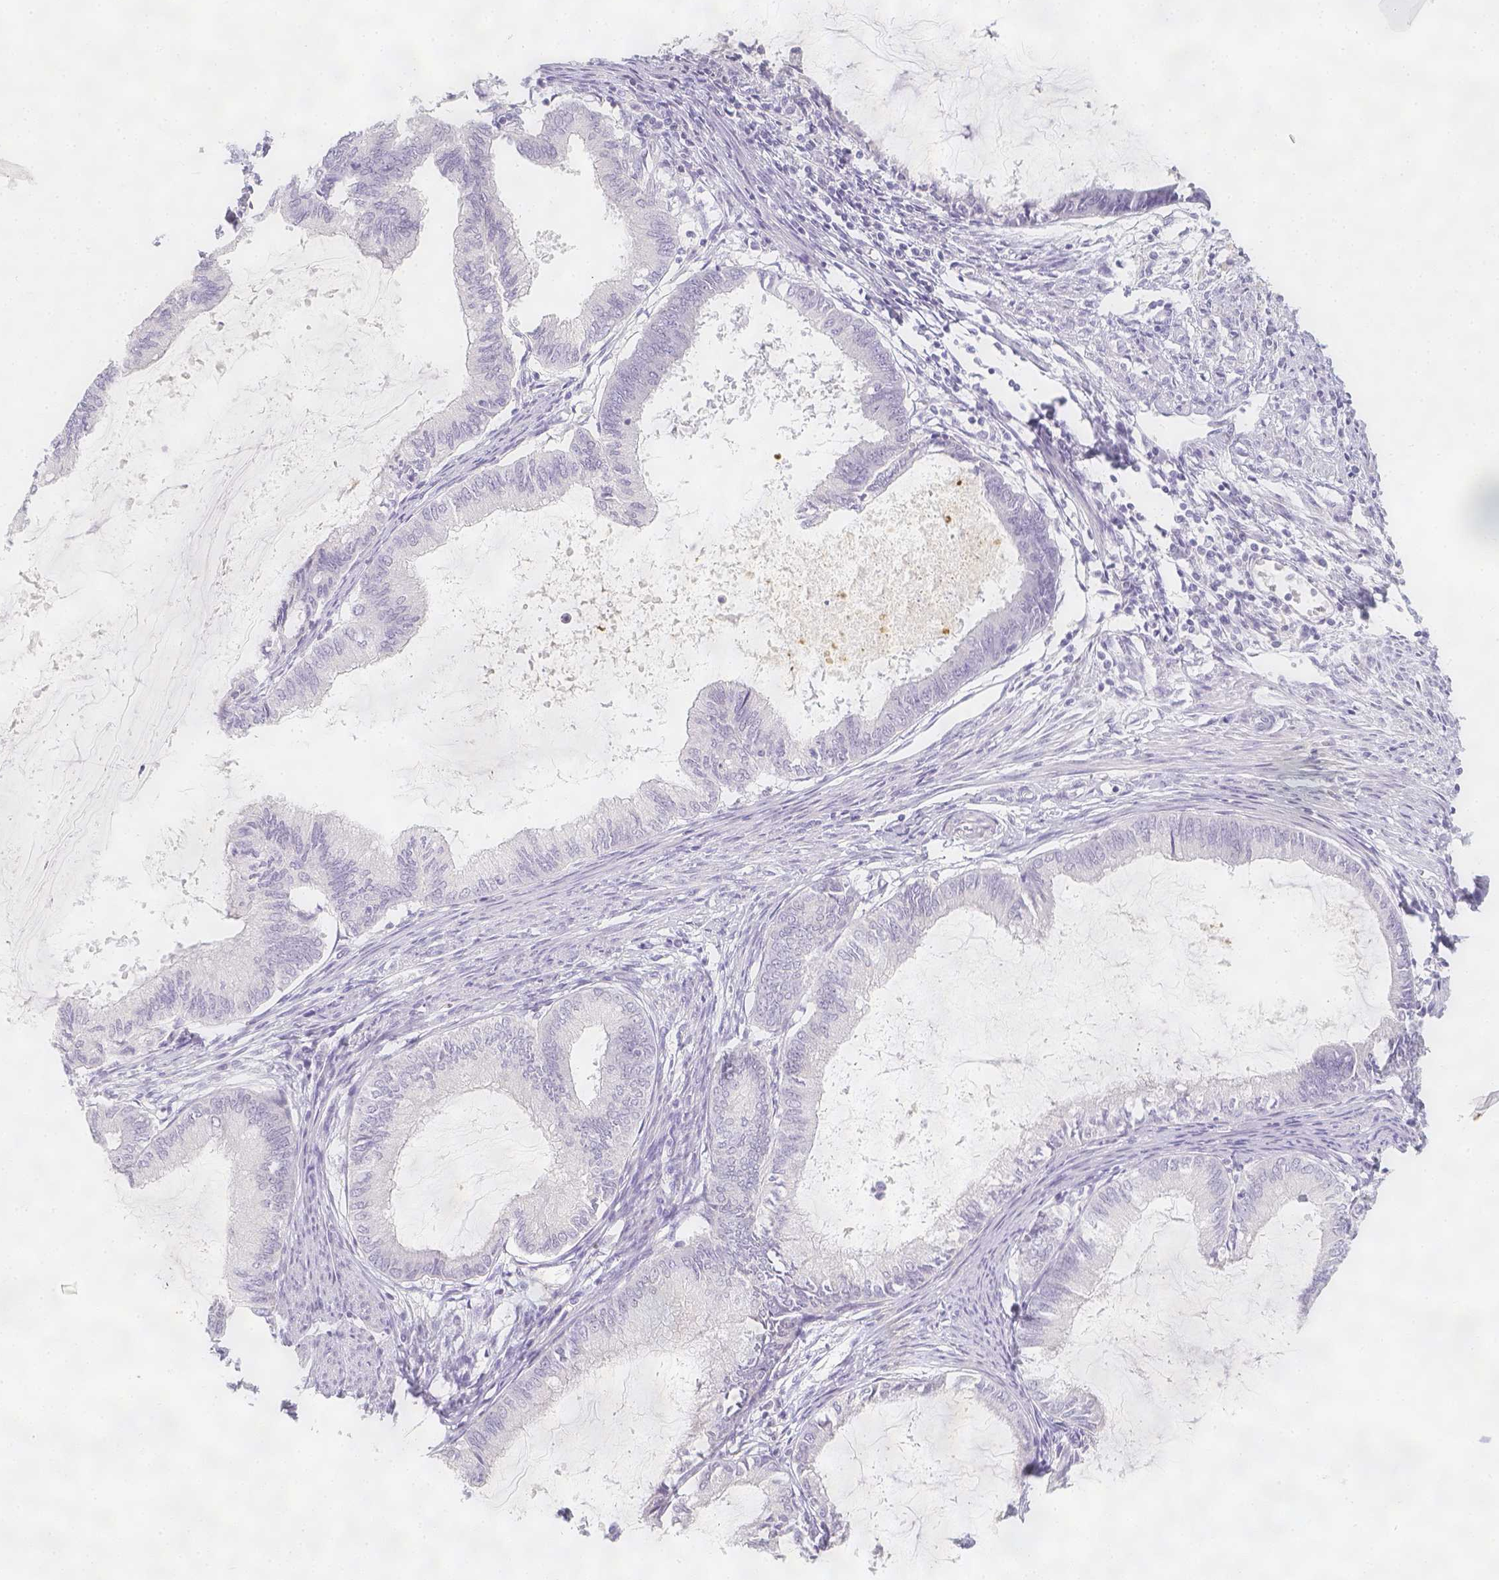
{"staining": {"intensity": "negative", "quantity": "none", "location": "none"}, "tissue": "endometrial cancer", "cell_type": "Tumor cells", "image_type": "cancer", "snomed": [{"axis": "morphology", "description": "Adenocarcinoma, NOS"}, {"axis": "topography", "description": "Endometrium"}], "caption": "The photomicrograph exhibits no significant expression in tumor cells of adenocarcinoma (endometrial). (DAB IHC, high magnification).", "gene": "SLC18A1", "patient": {"sex": "female", "age": 86}}